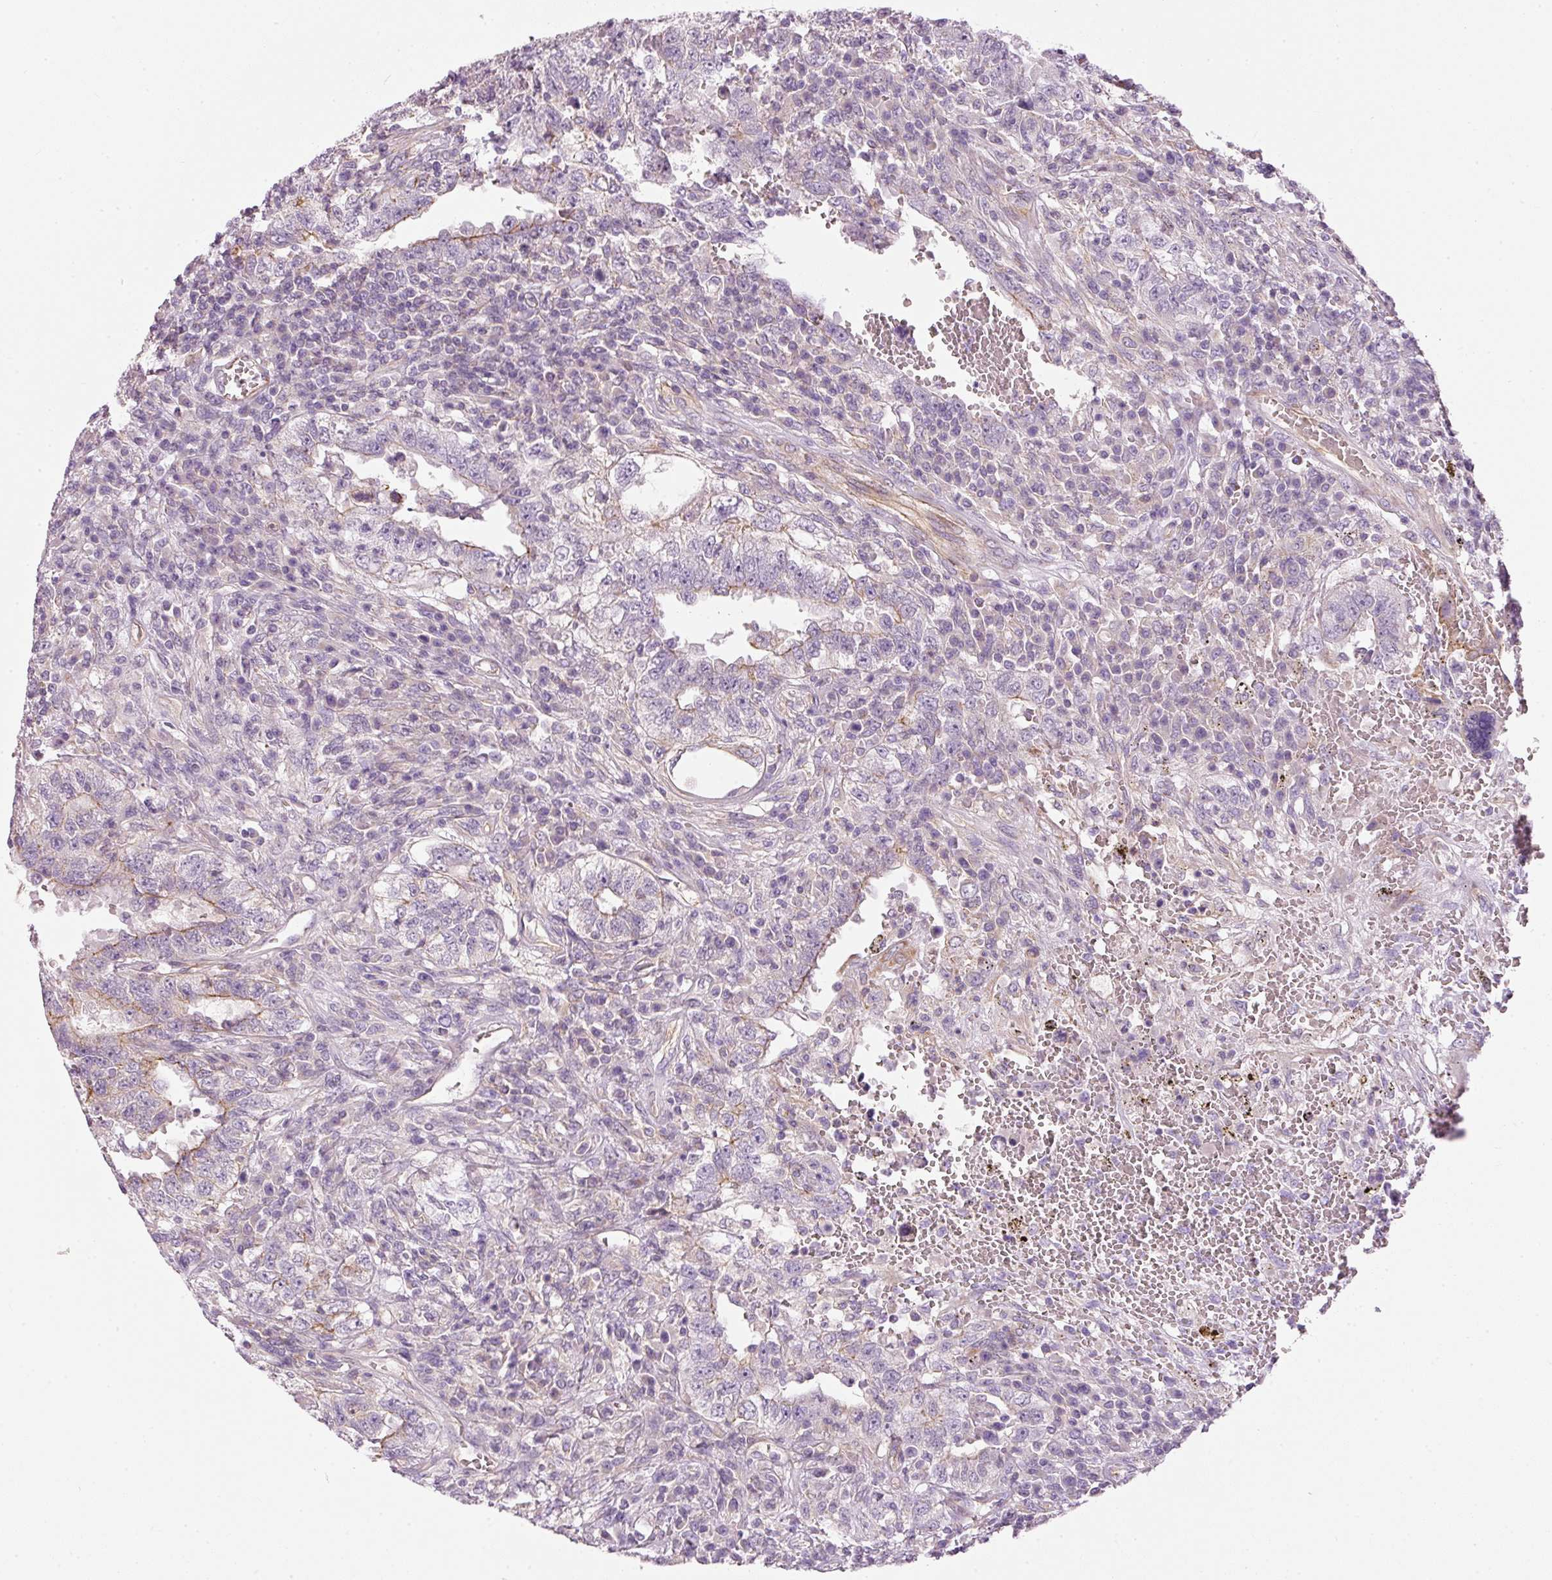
{"staining": {"intensity": "moderate", "quantity": "25%-75%", "location": "cytoplasmic/membranous"}, "tissue": "testis cancer", "cell_type": "Tumor cells", "image_type": "cancer", "snomed": [{"axis": "morphology", "description": "Carcinoma, Embryonal, NOS"}, {"axis": "topography", "description": "Testis"}], "caption": "Immunohistochemical staining of human embryonal carcinoma (testis) reveals moderate cytoplasmic/membranous protein positivity in approximately 25%-75% of tumor cells.", "gene": "OSR2", "patient": {"sex": "male", "age": 26}}